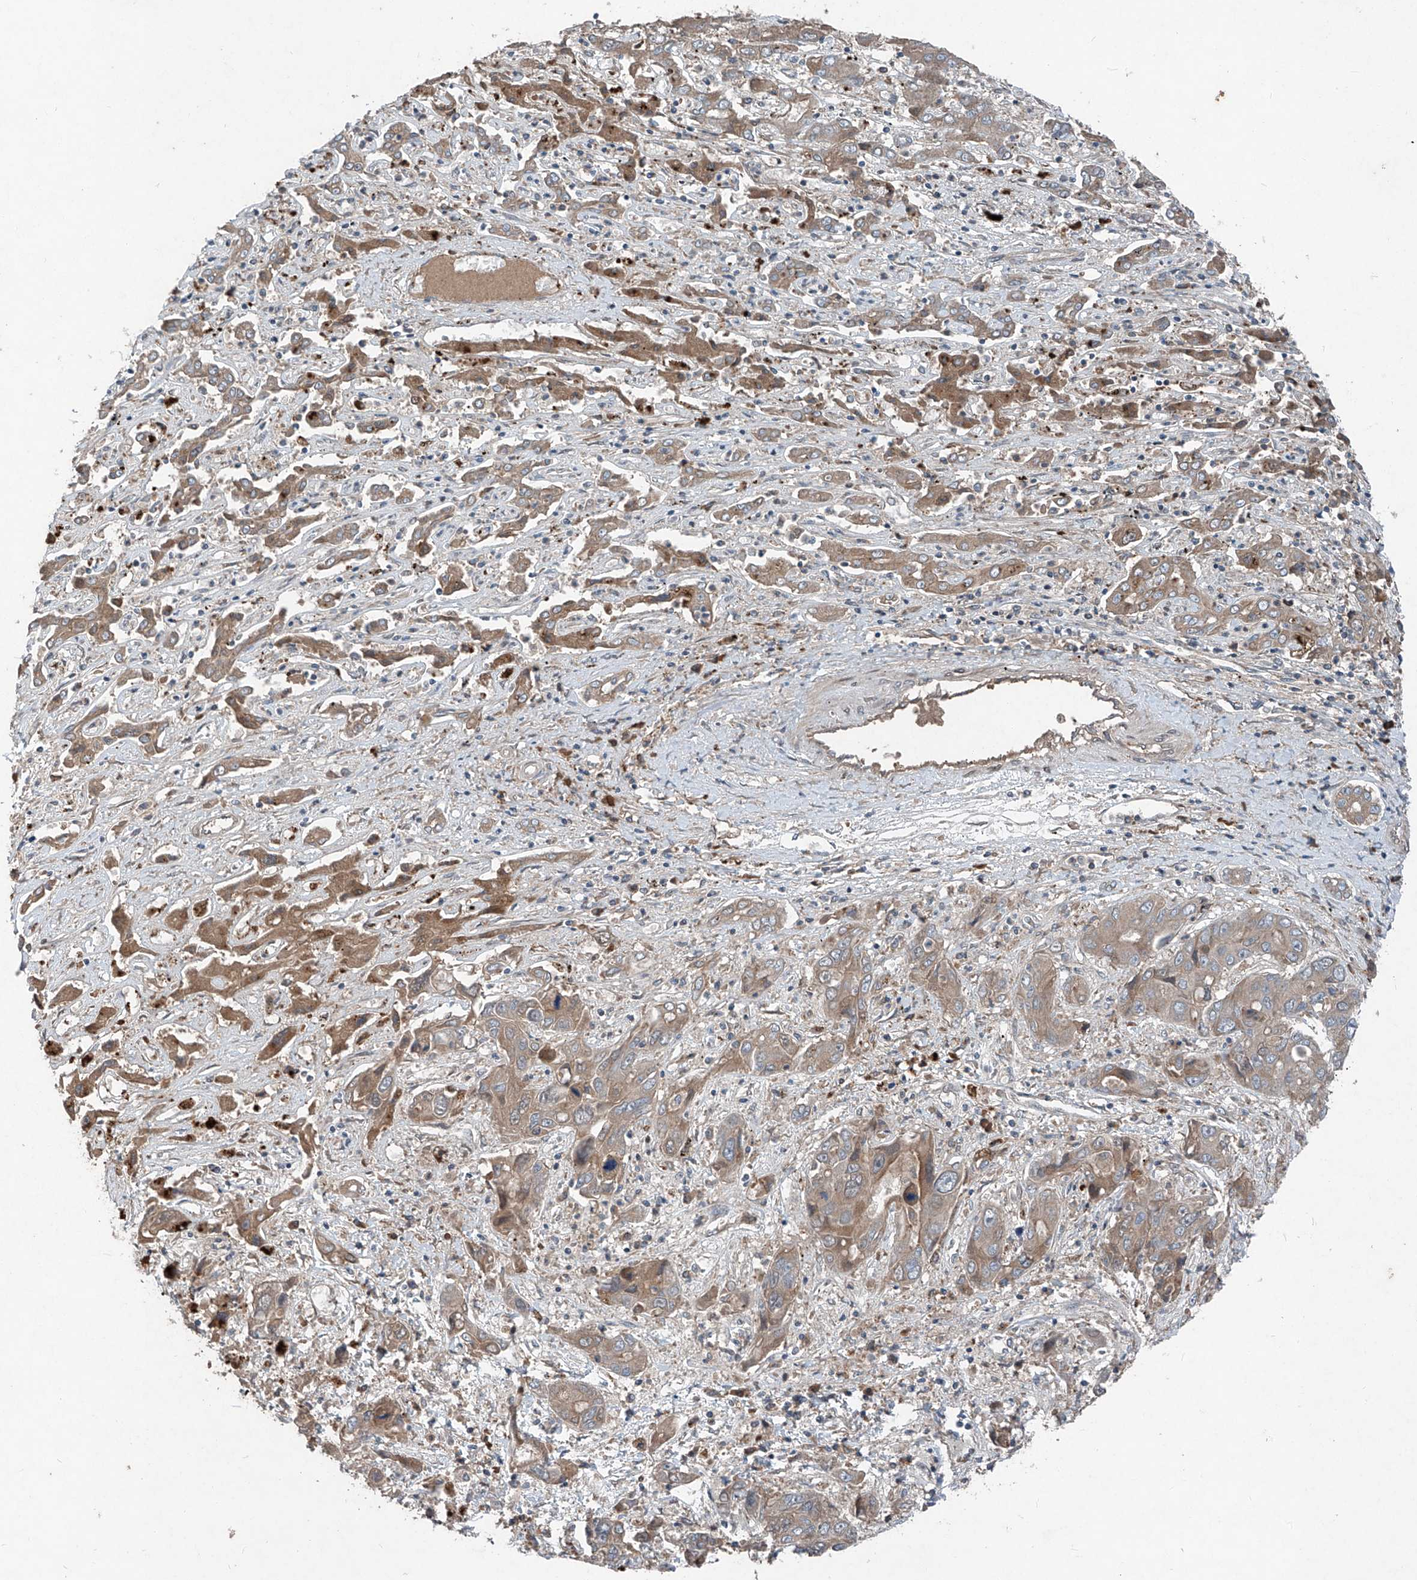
{"staining": {"intensity": "weak", "quantity": ">75%", "location": "cytoplasmic/membranous"}, "tissue": "liver cancer", "cell_type": "Tumor cells", "image_type": "cancer", "snomed": [{"axis": "morphology", "description": "Cholangiocarcinoma"}, {"axis": "topography", "description": "Liver"}], "caption": "The image exhibits immunohistochemical staining of liver cancer (cholangiocarcinoma). There is weak cytoplasmic/membranous positivity is appreciated in about >75% of tumor cells.", "gene": "FOXRED2", "patient": {"sex": "male", "age": 67}}